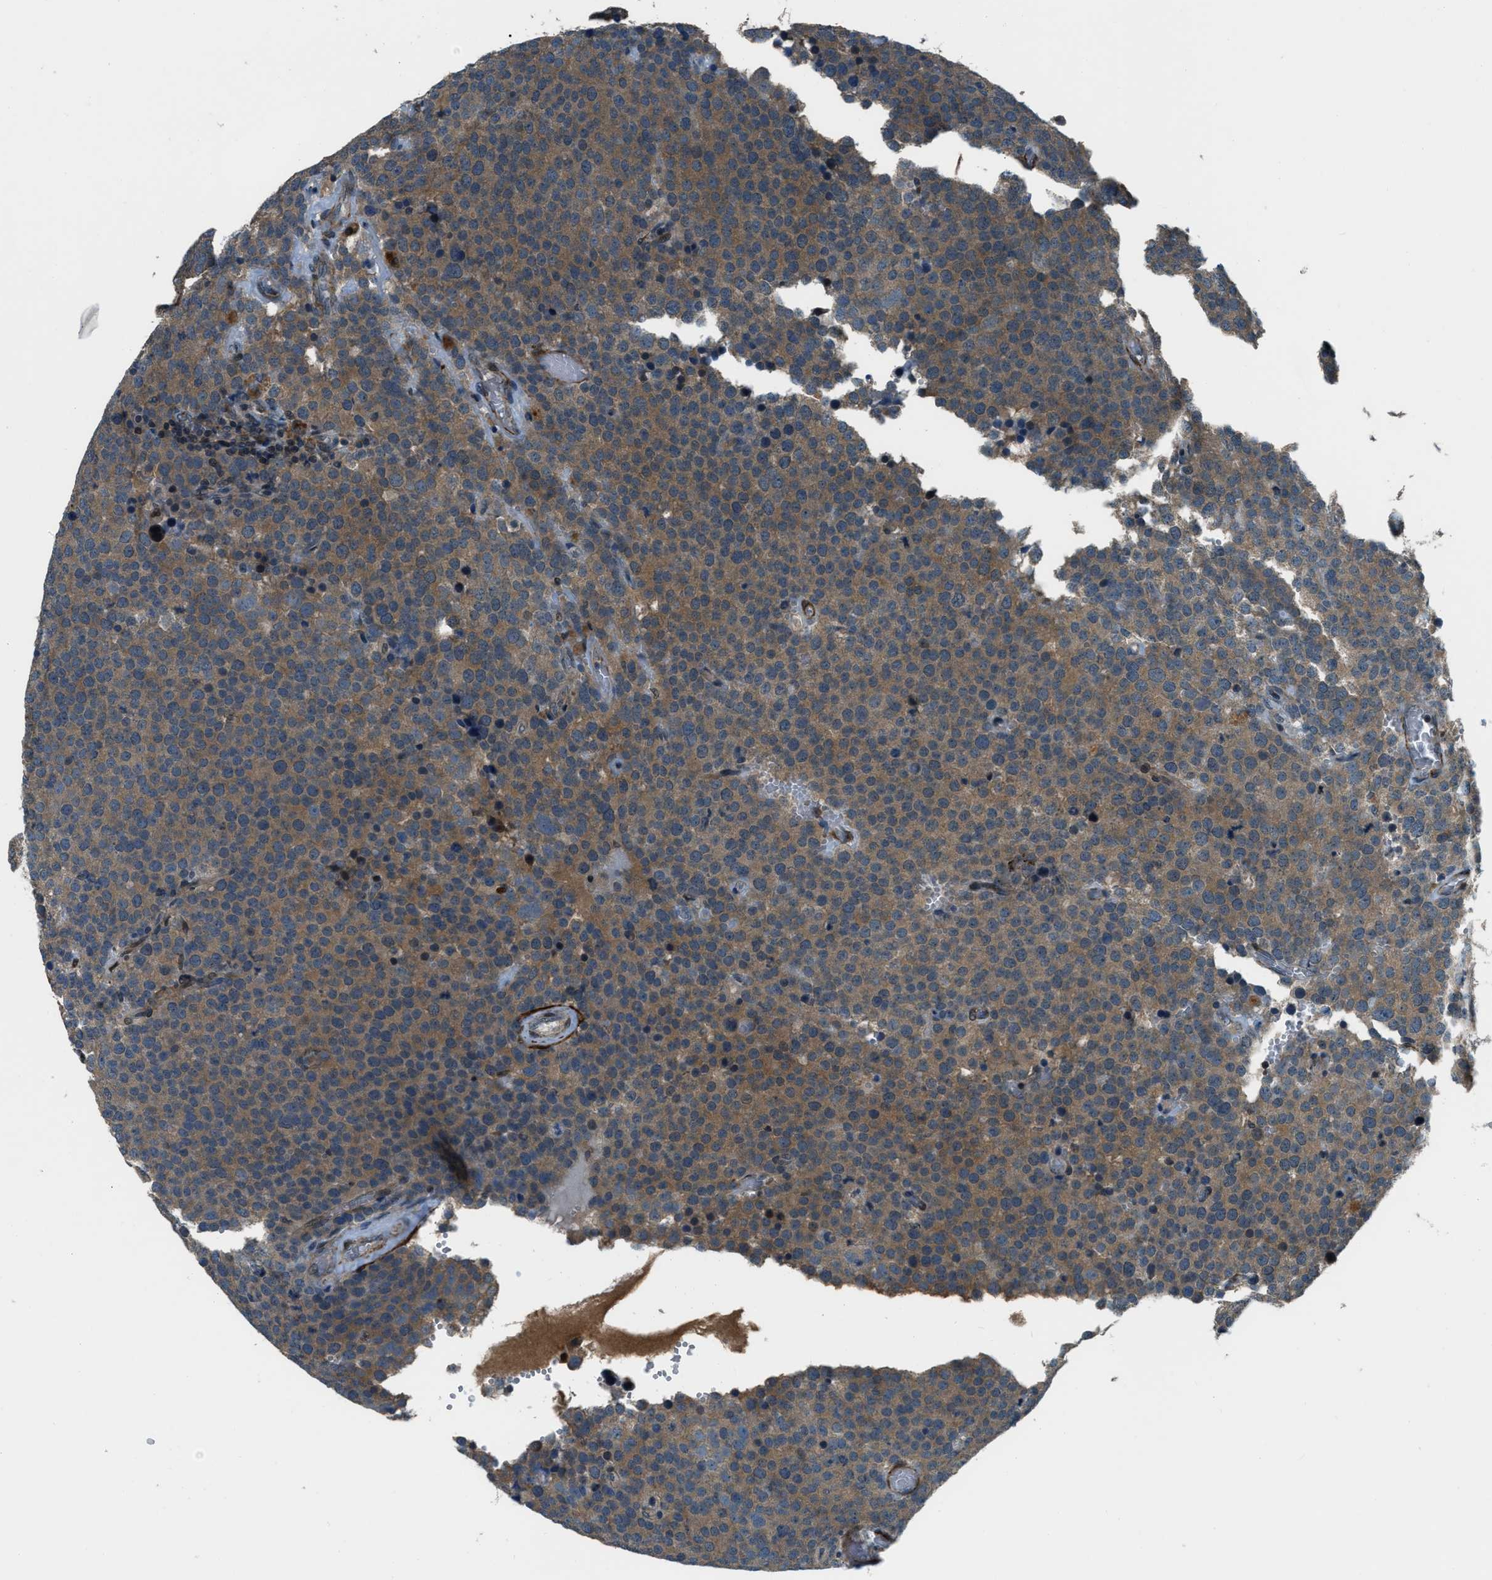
{"staining": {"intensity": "moderate", "quantity": ">75%", "location": "cytoplasmic/membranous"}, "tissue": "testis cancer", "cell_type": "Tumor cells", "image_type": "cancer", "snomed": [{"axis": "morphology", "description": "Normal tissue, NOS"}, {"axis": "morphology", "description": "Seminoma, NOS"}, {"axis": "topography", "description": "Testis"}], "caption": "A brown stain shows moderate cytoplasmic/membranous staining of a protein in human testis seminoma tumor cells. The staining was performed using DAB (3,3'-diaminobenzidine), with brown indicating positive protein expression. Nuclei are stained blue with hematoxylin.", "gene": "NUDCD3", "patient": {"sex": "male", "age": 71}}